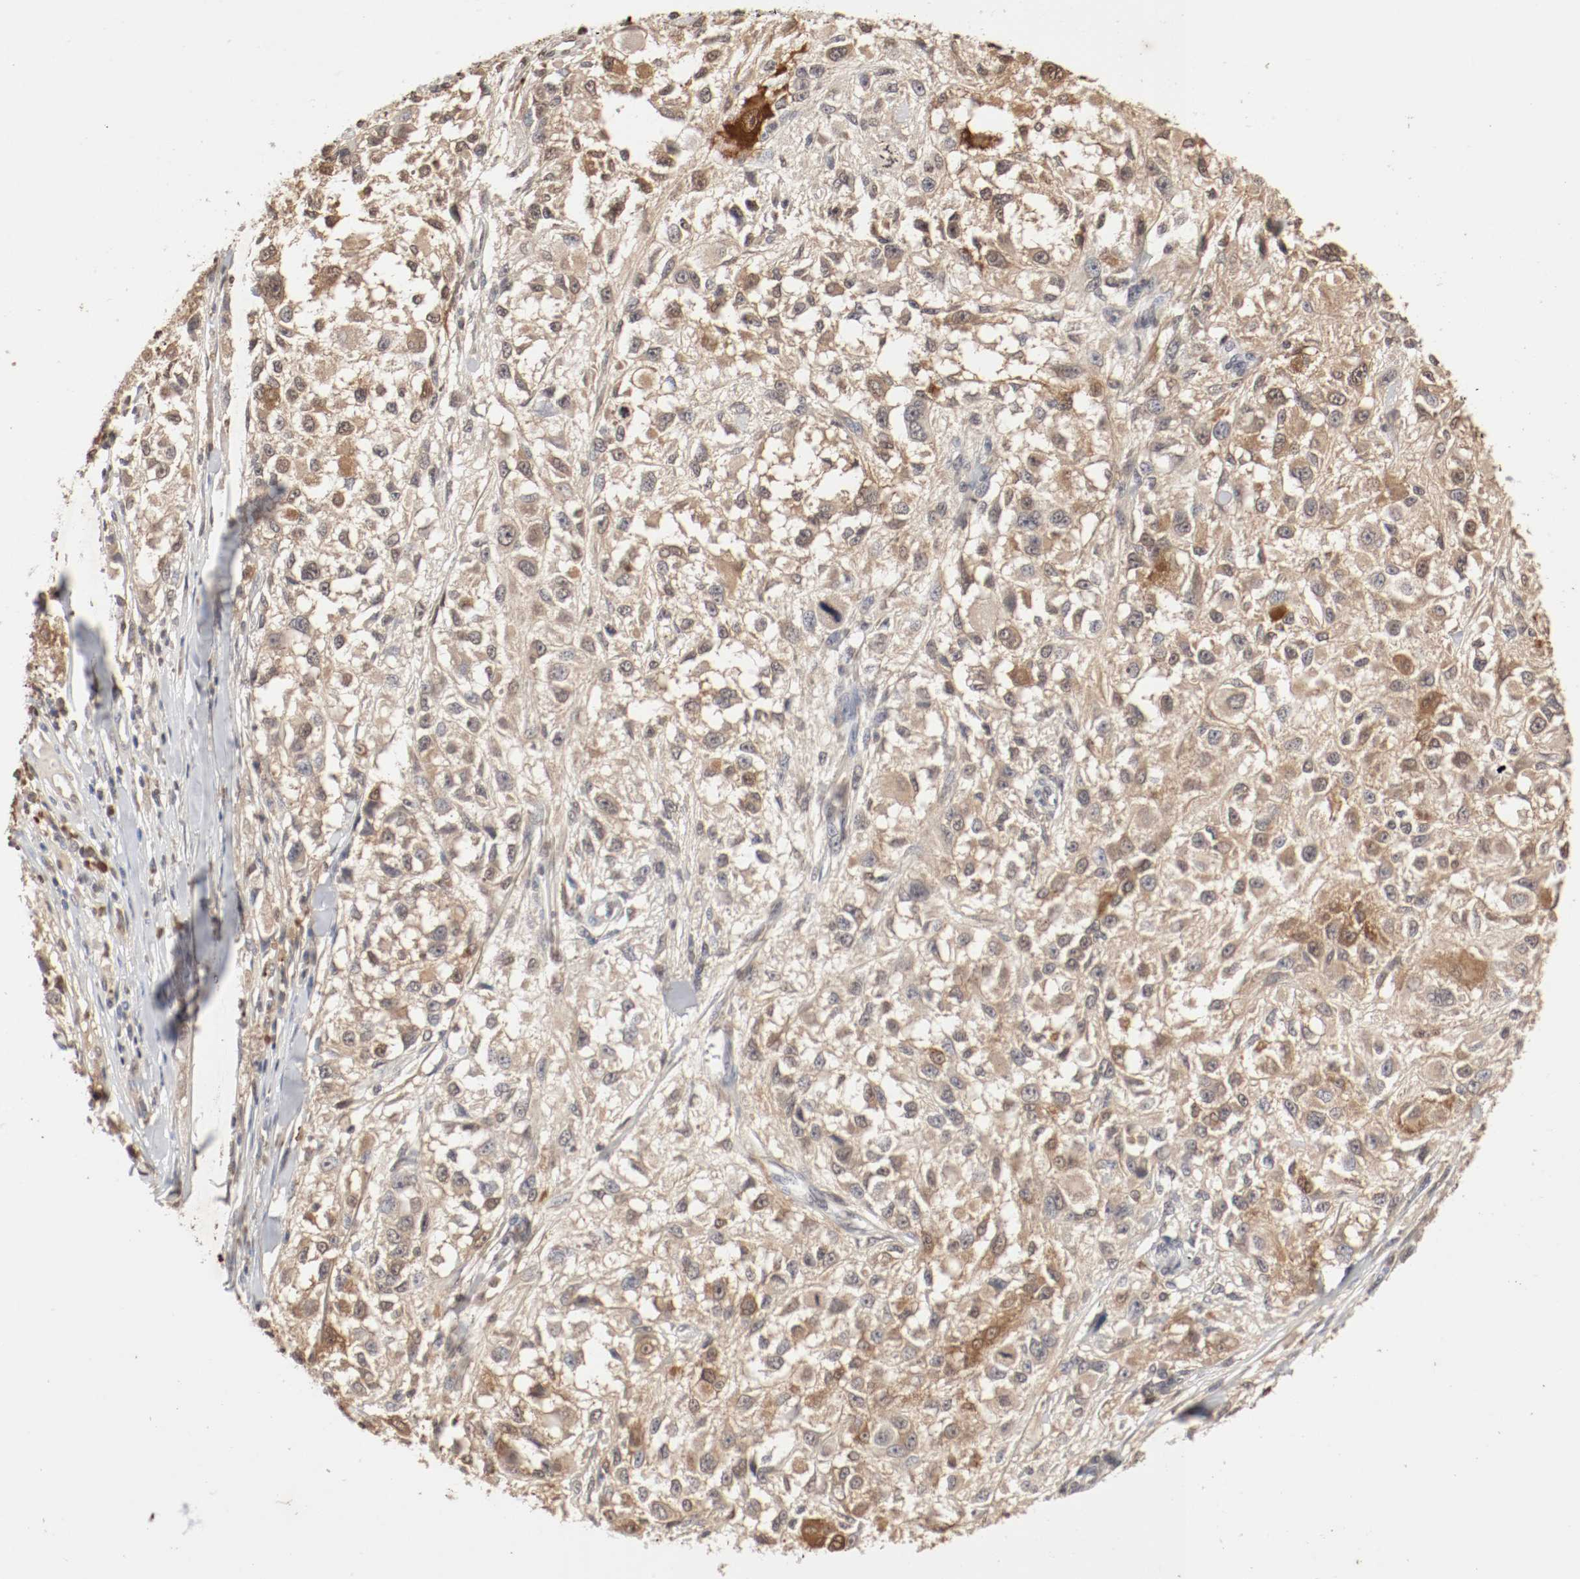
{"staining": {"intensity": "weak", "quantity": ">75%", "location": "cytoplasmic/membranous,nuclear"}, "tissue": "melanoma", "cell_type": "Tumor cells", "image_type": "cancer", "snomed": [{"axis": "morphology", "description": "Necrosis, NOS"}, {"axis": "morphology", "description": "Malignant melanoma, NOS"}, {"axis": "topography", "description": "Skin"}], "caption": "Melanoma stained for a protein (brown) displays weak cytoplasmic/membranous and nuclear positive expression in approximately >75% of tumor cells.", "gene": "WASL", "patient": {"sex": "female", "age": 87}}